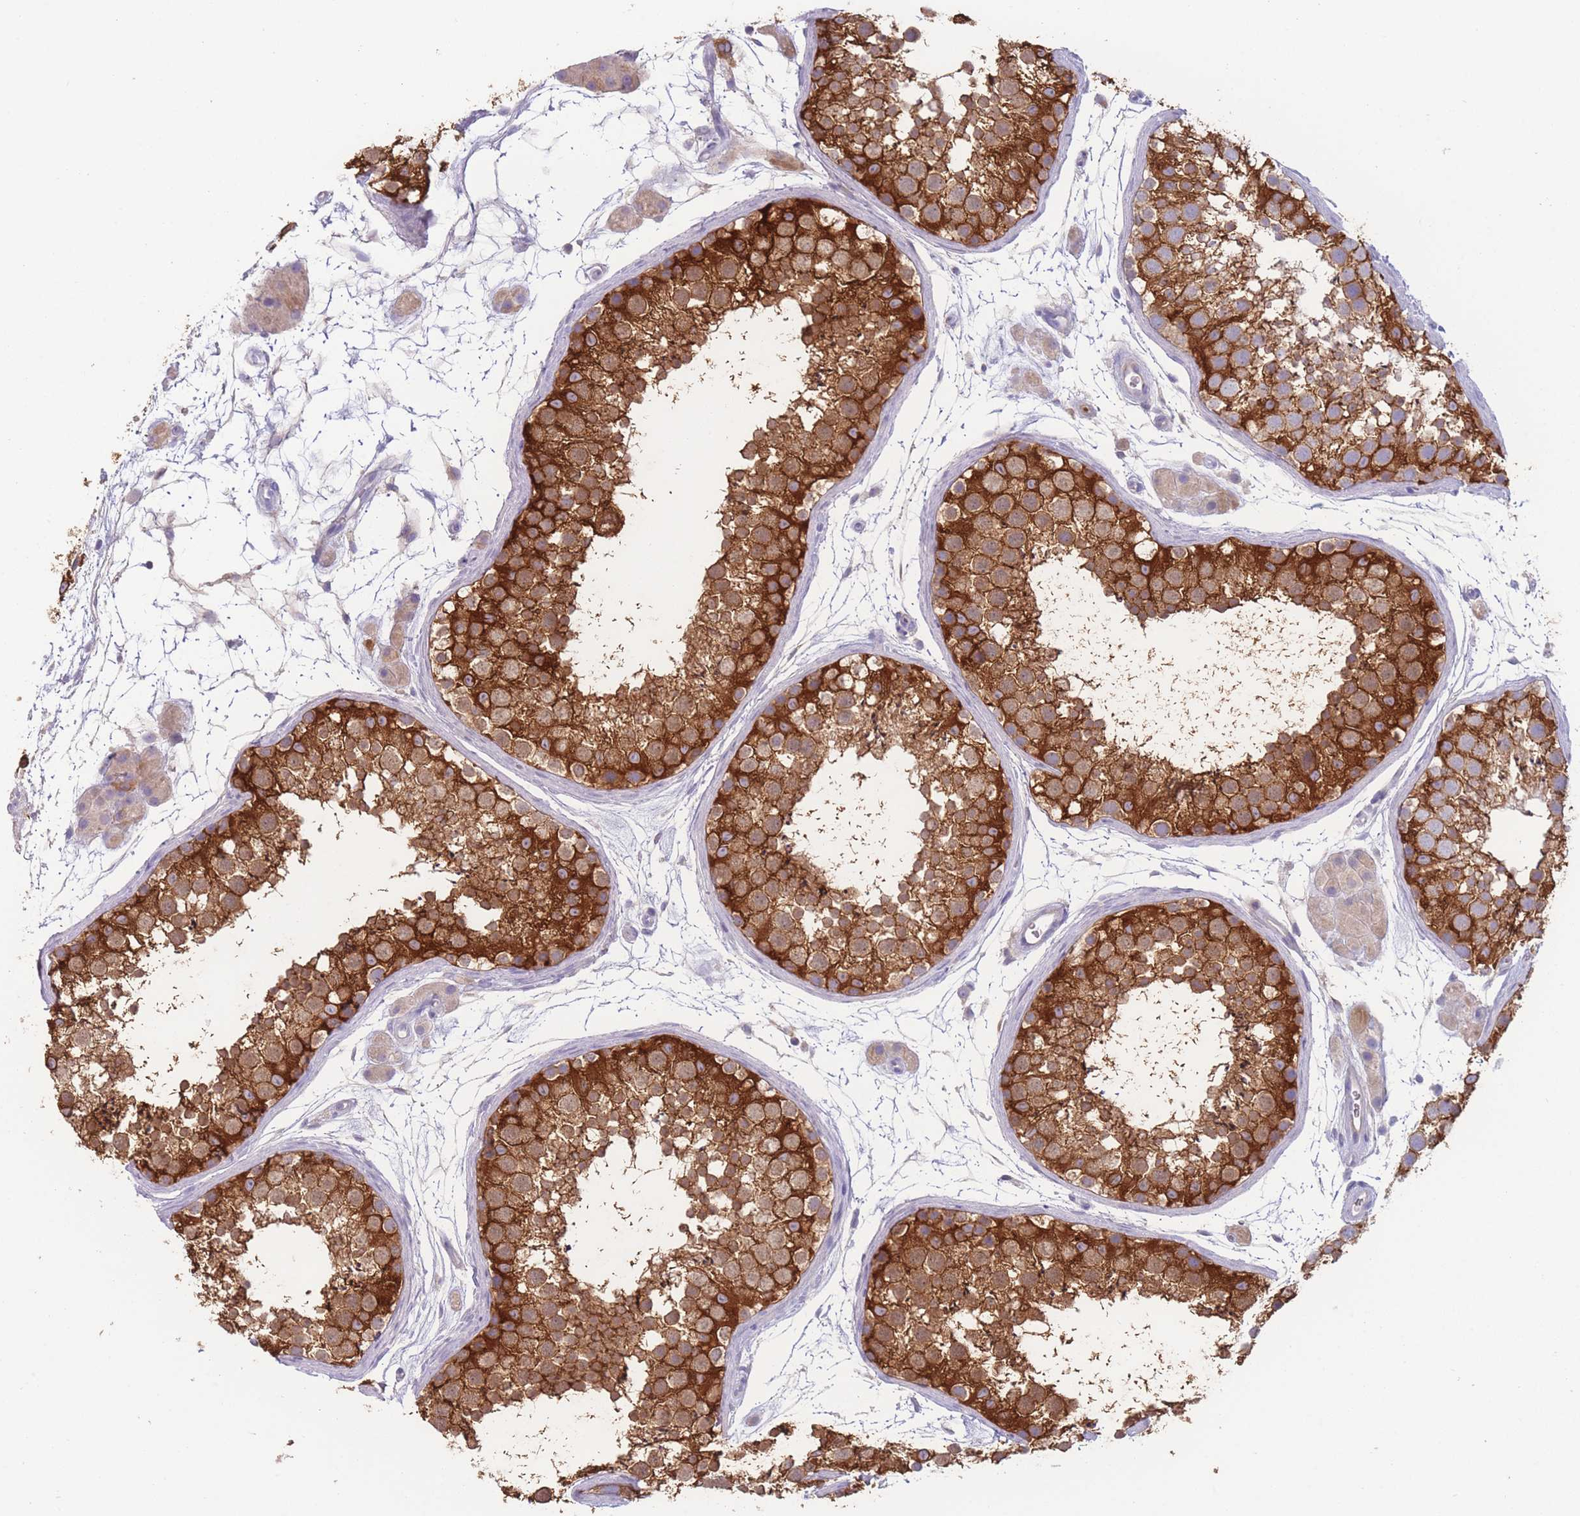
{"staining": {"intensity": "strong", "quantity": ">75%", "location": "cytoplasmic/membranous"}, "tissue": "testis", "cell_type": "Cells in seminiferous ducts", "image_type": "normal", "snomed": [{"axis": "morphology", "description": "Normal tissue, NOS"}, {"axis": "topography", "description": "Testis"}], "caption": "A high-resolution image shows immunohistochemistry staining of unremarkable testis, which exhibits strong cytoplasmic/membranous expression in approximately >75% of cells in seminiferous ducts. (DAB (3,3'-diaminobenzidine) IHC with brightfield microscopy, high magnification).", "gene": "ST3GAL4", "patient": {"sex": "male", "age": 41}}